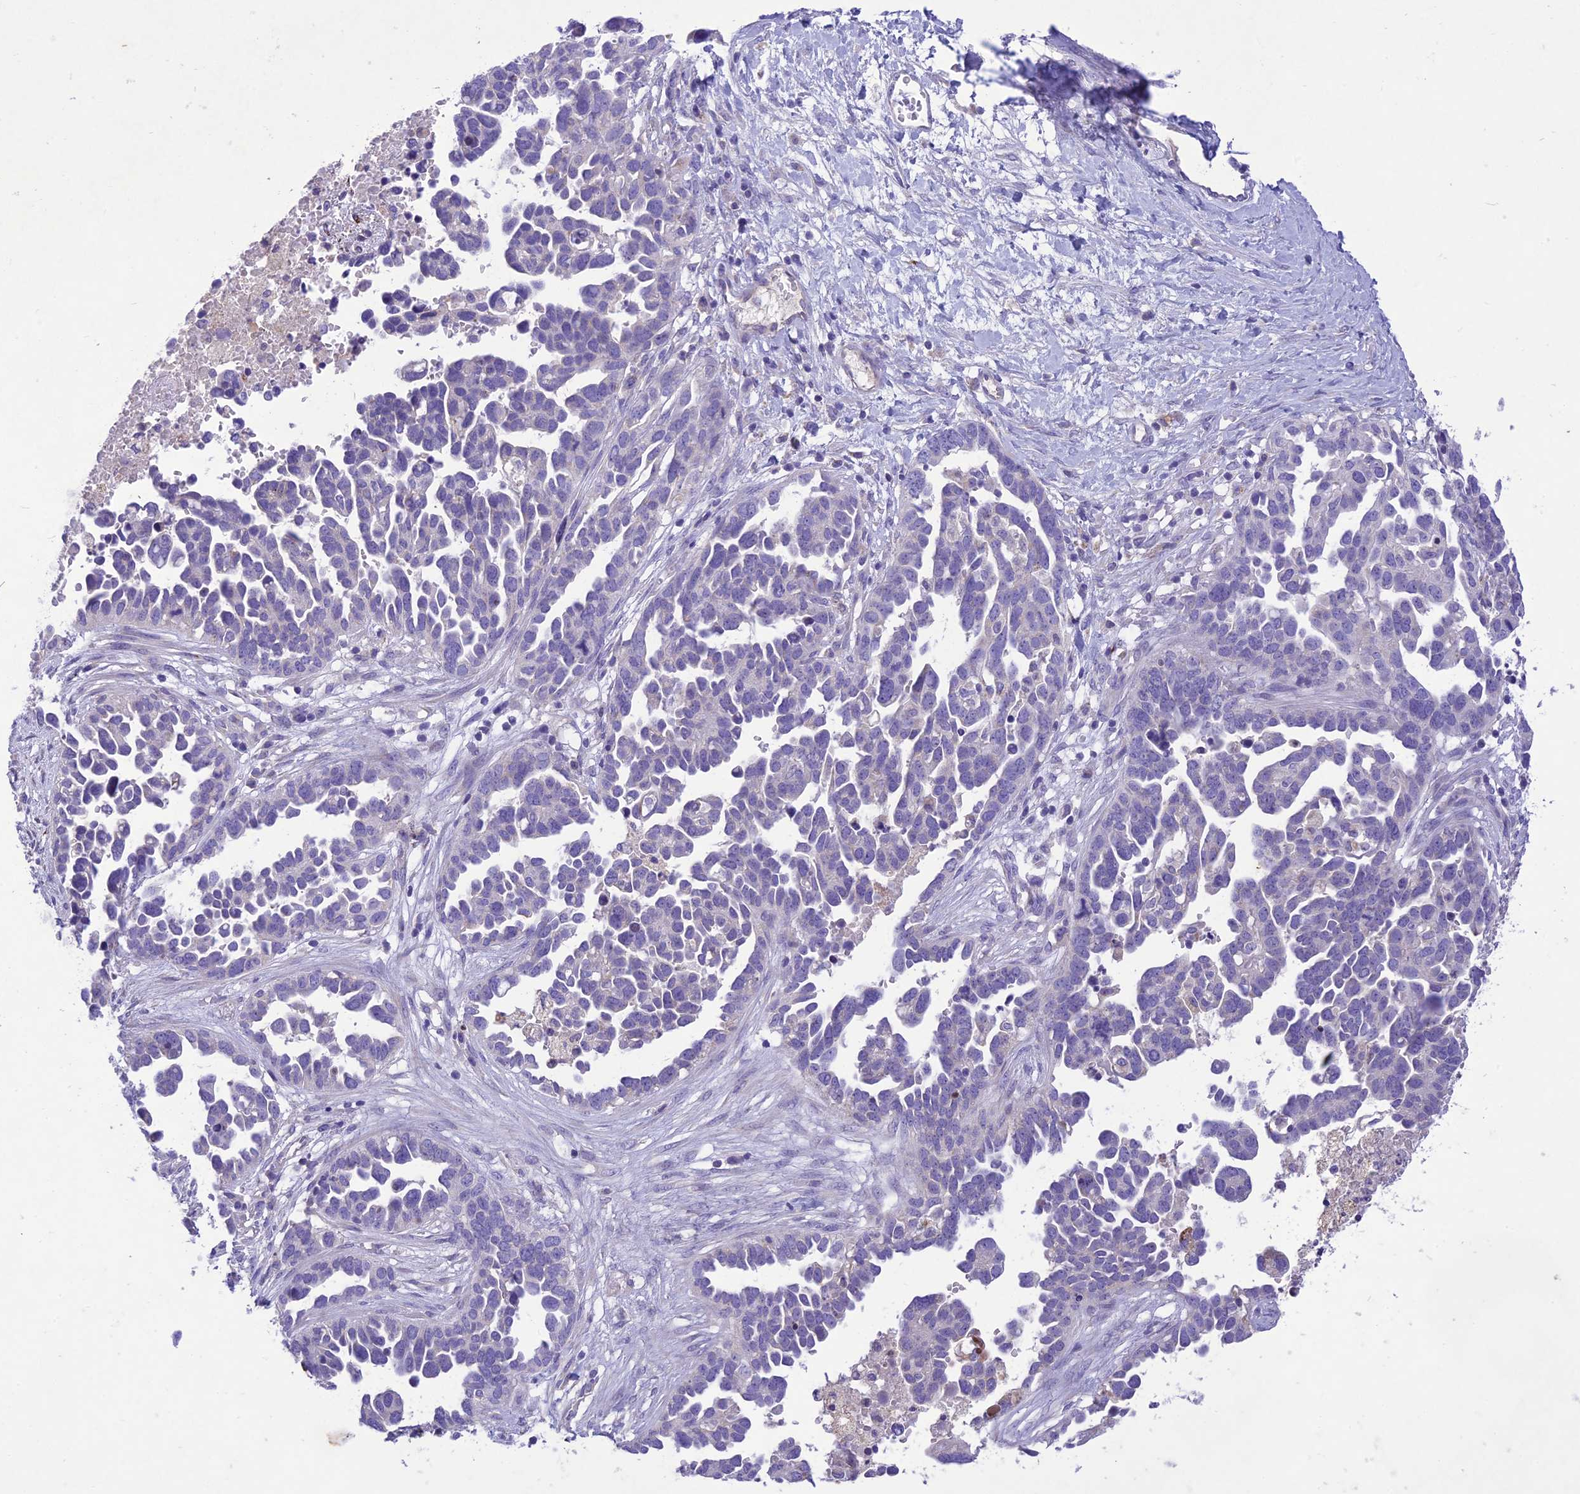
{"staining": {"intensity": "negative", "quantity": "none", "location": "none"}, "tissue": "ovarian cancer", "cell_type": "Tumor cells", "image_type": "cancer", "snomed": [{"axis": "morphology", "description": "Cystadenocarcinoma, serous, NOS"}, {"axis": "topography", "description": "Ovary"}], "caption": "High magnification brightfield microscopy of ovarian cancer stained with DAB (brown) and counterstained with hematoxylin (blue): tumor cells show no significant expression.", "gene": "SLC13A5", "patient": {"sex": "female", "age": 54}}